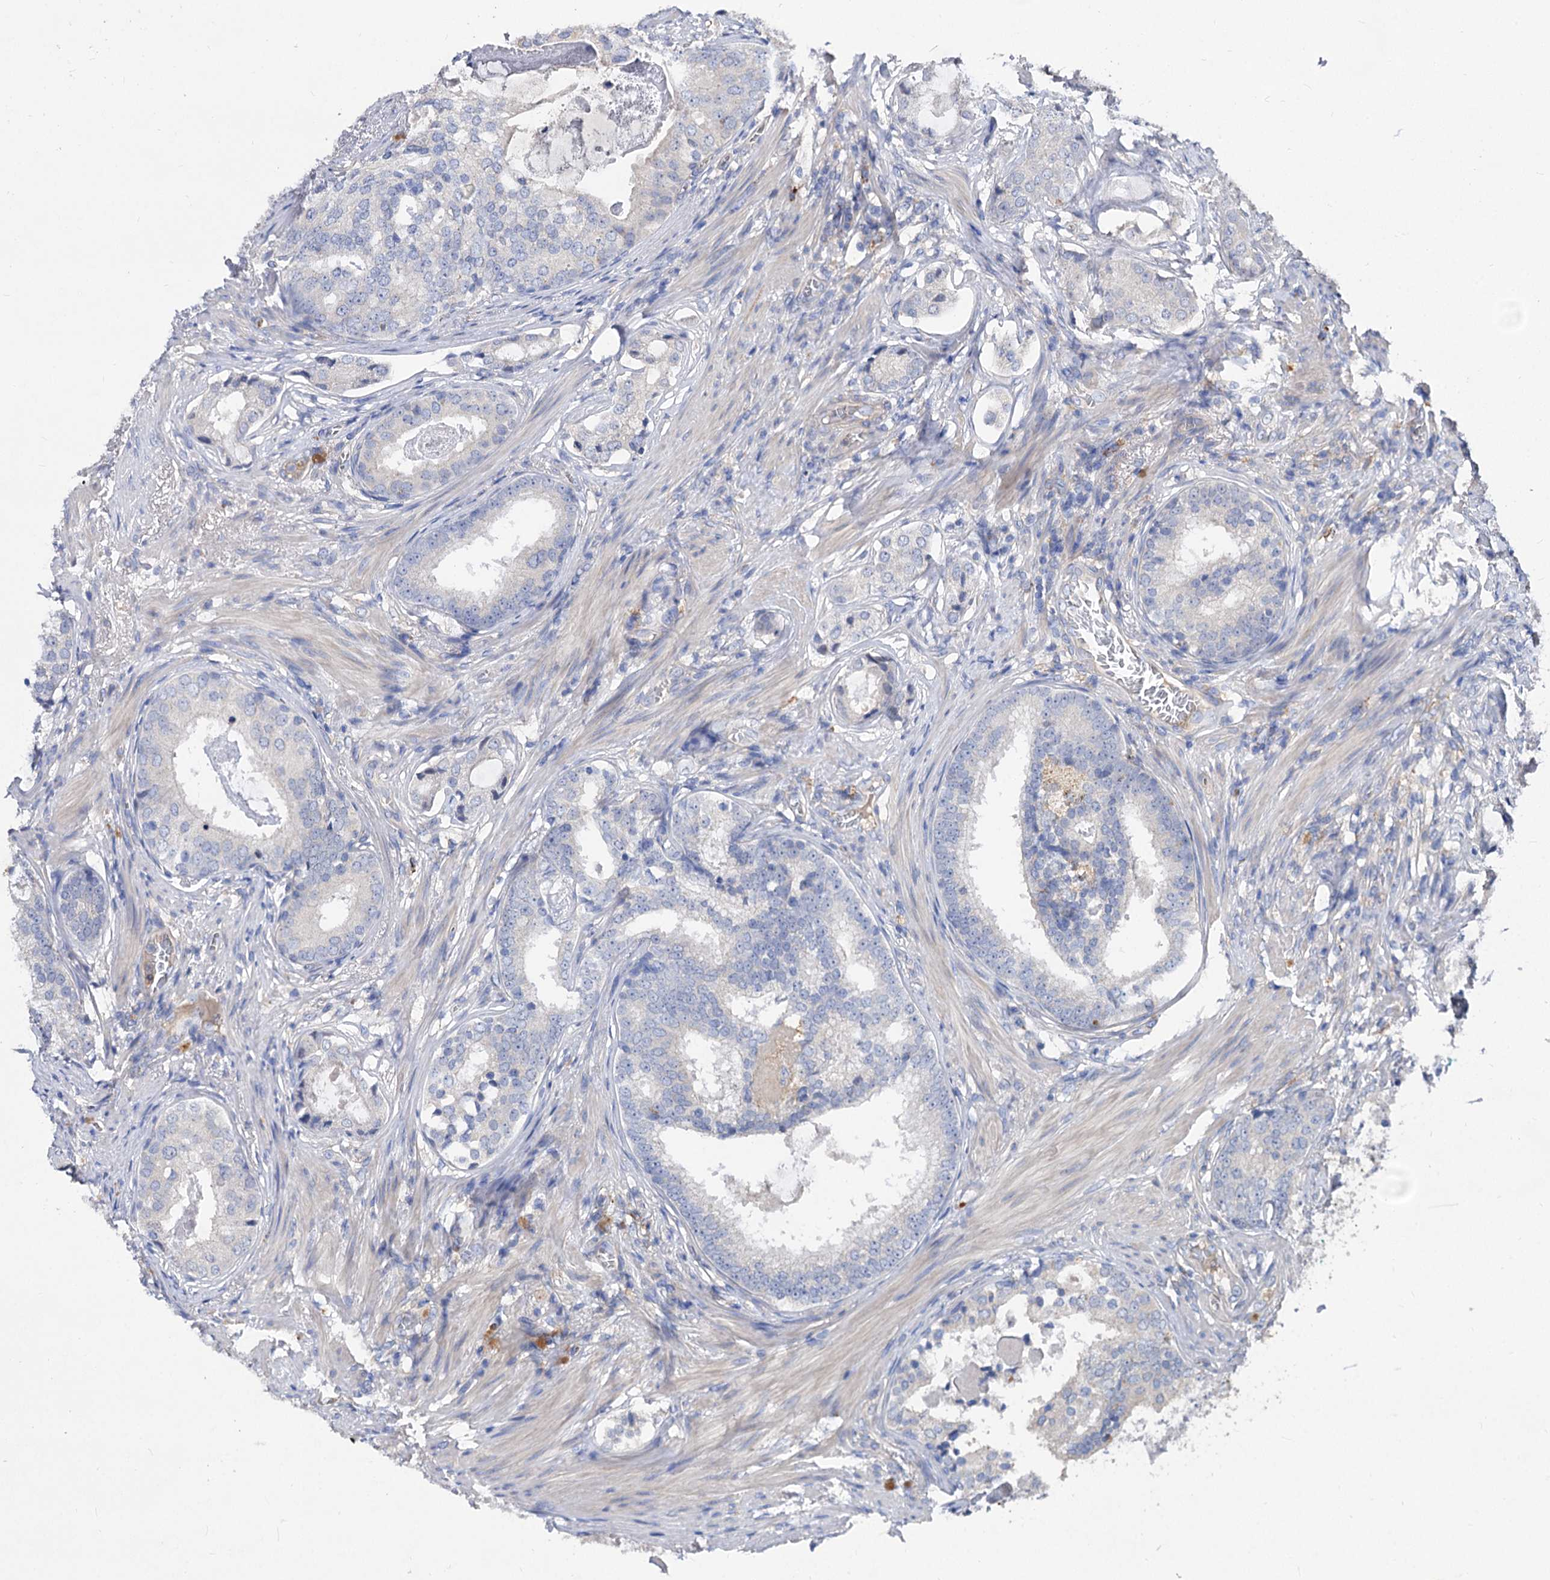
{"staining": {"intensity": "negative", "quantity": "none", "location": "none"}, "tissue": "prostate cancer", "cell_type": "Tumor cells", "image_type": "cancer", "snomed": [{"axis": "morphology", "description": "Adenocarcinoma, Low grade"}, {"axis": "topography", "description": "Prostate"}], "caption": "Prostate adenocarcinoma (low-grade) was stained to show a protein in brown. There is no significant positivity in tumor cells.", "gene": "HVCN1", "patient": {"sex": "male", "age": 71}}